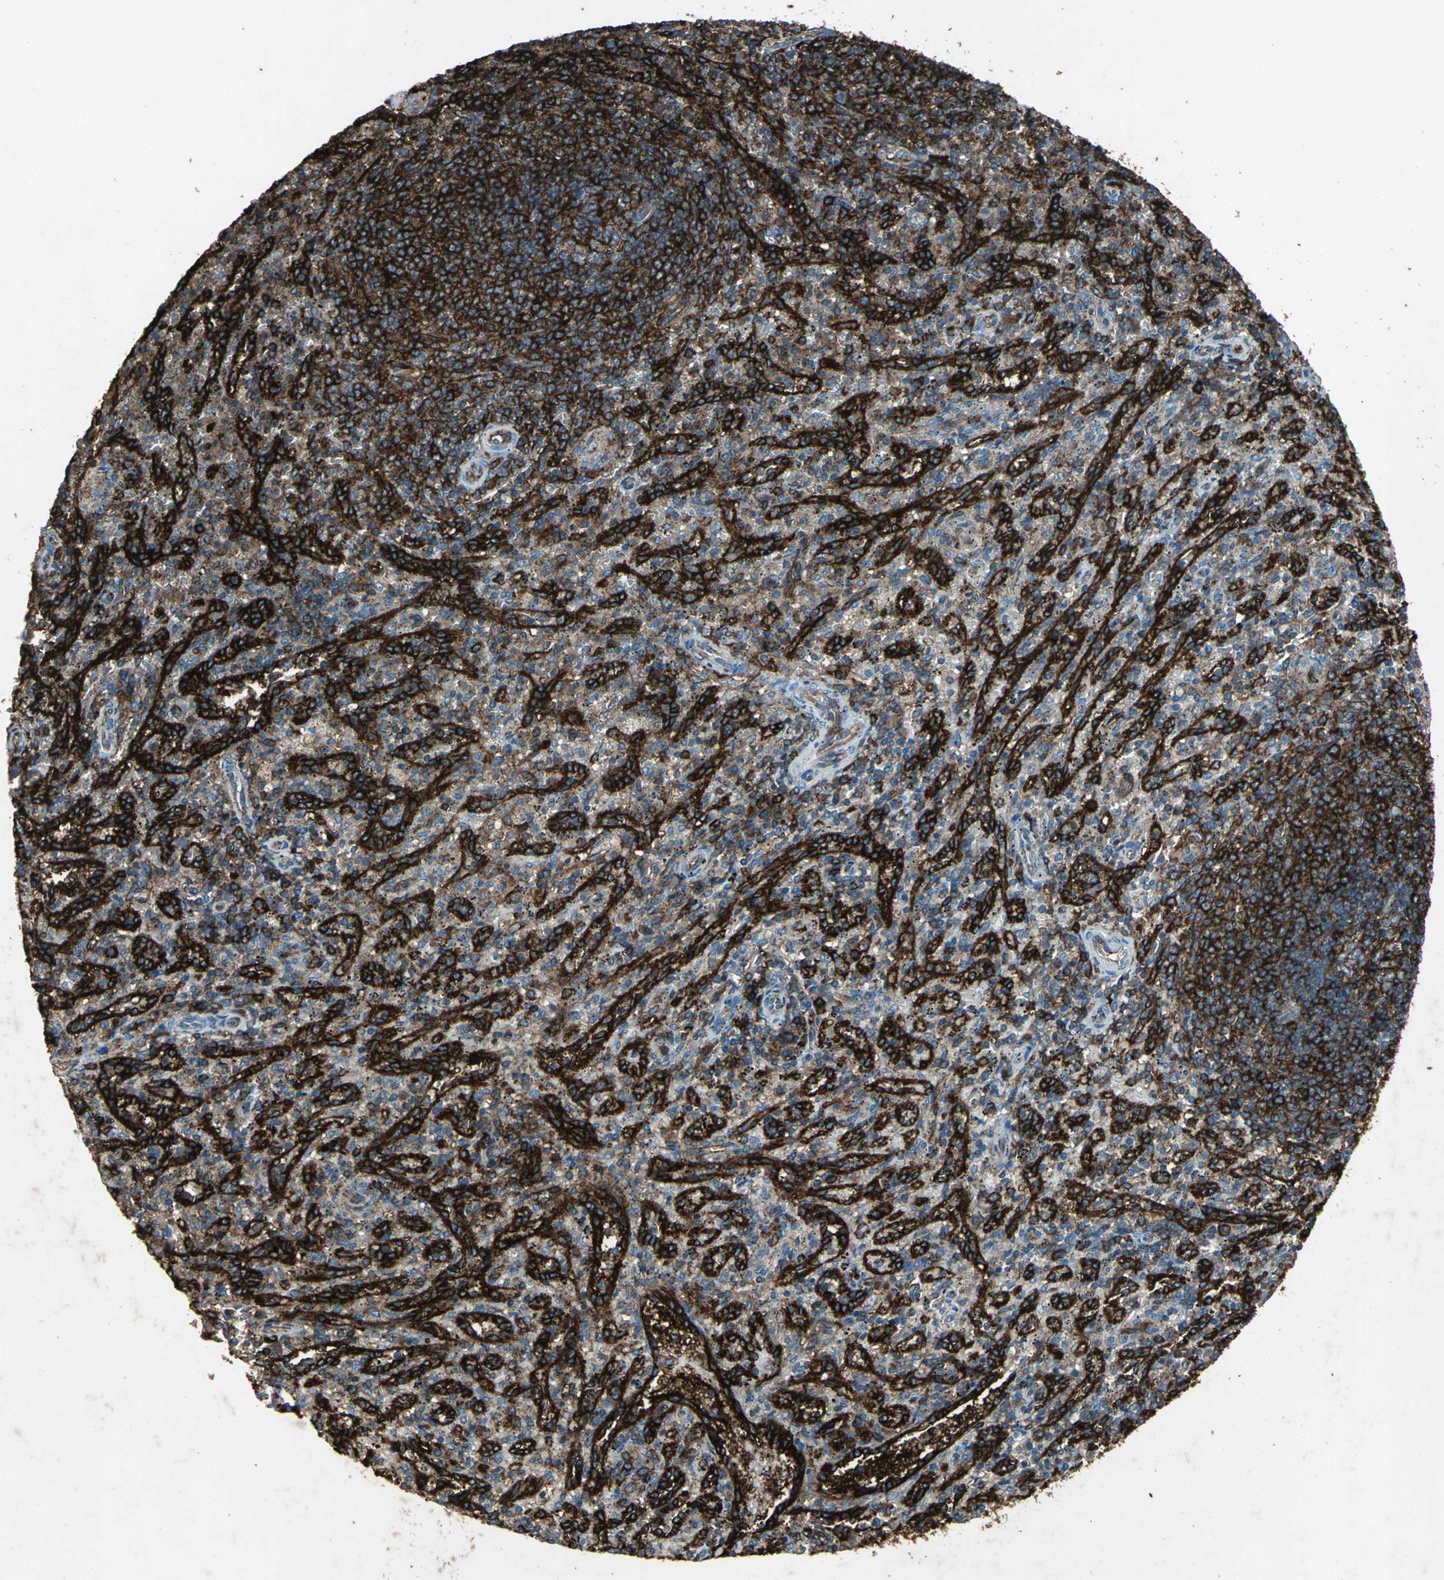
{"staining": {"intensity": "strong", "quantity": ">75%", "location": "cytoplasmic/membranous"}, "tissue": "spleen", "cell_type": "Cells in red pulp", "image_type": "normal", "snomed": [{"axis": "morphology", "description": "Normal tissue, NOS"}, {"axis": "topography", "description": "Spleen"}], "caption": "A micrograph of spleen stained for a protein shows strong cytoplasmic/membranous brown staining in cells in red pulp. The protein is shown in brown color, while the nuclei are stained blue.", "gene": "CCR6", "patient": {"sex": "female", "age": 10}}